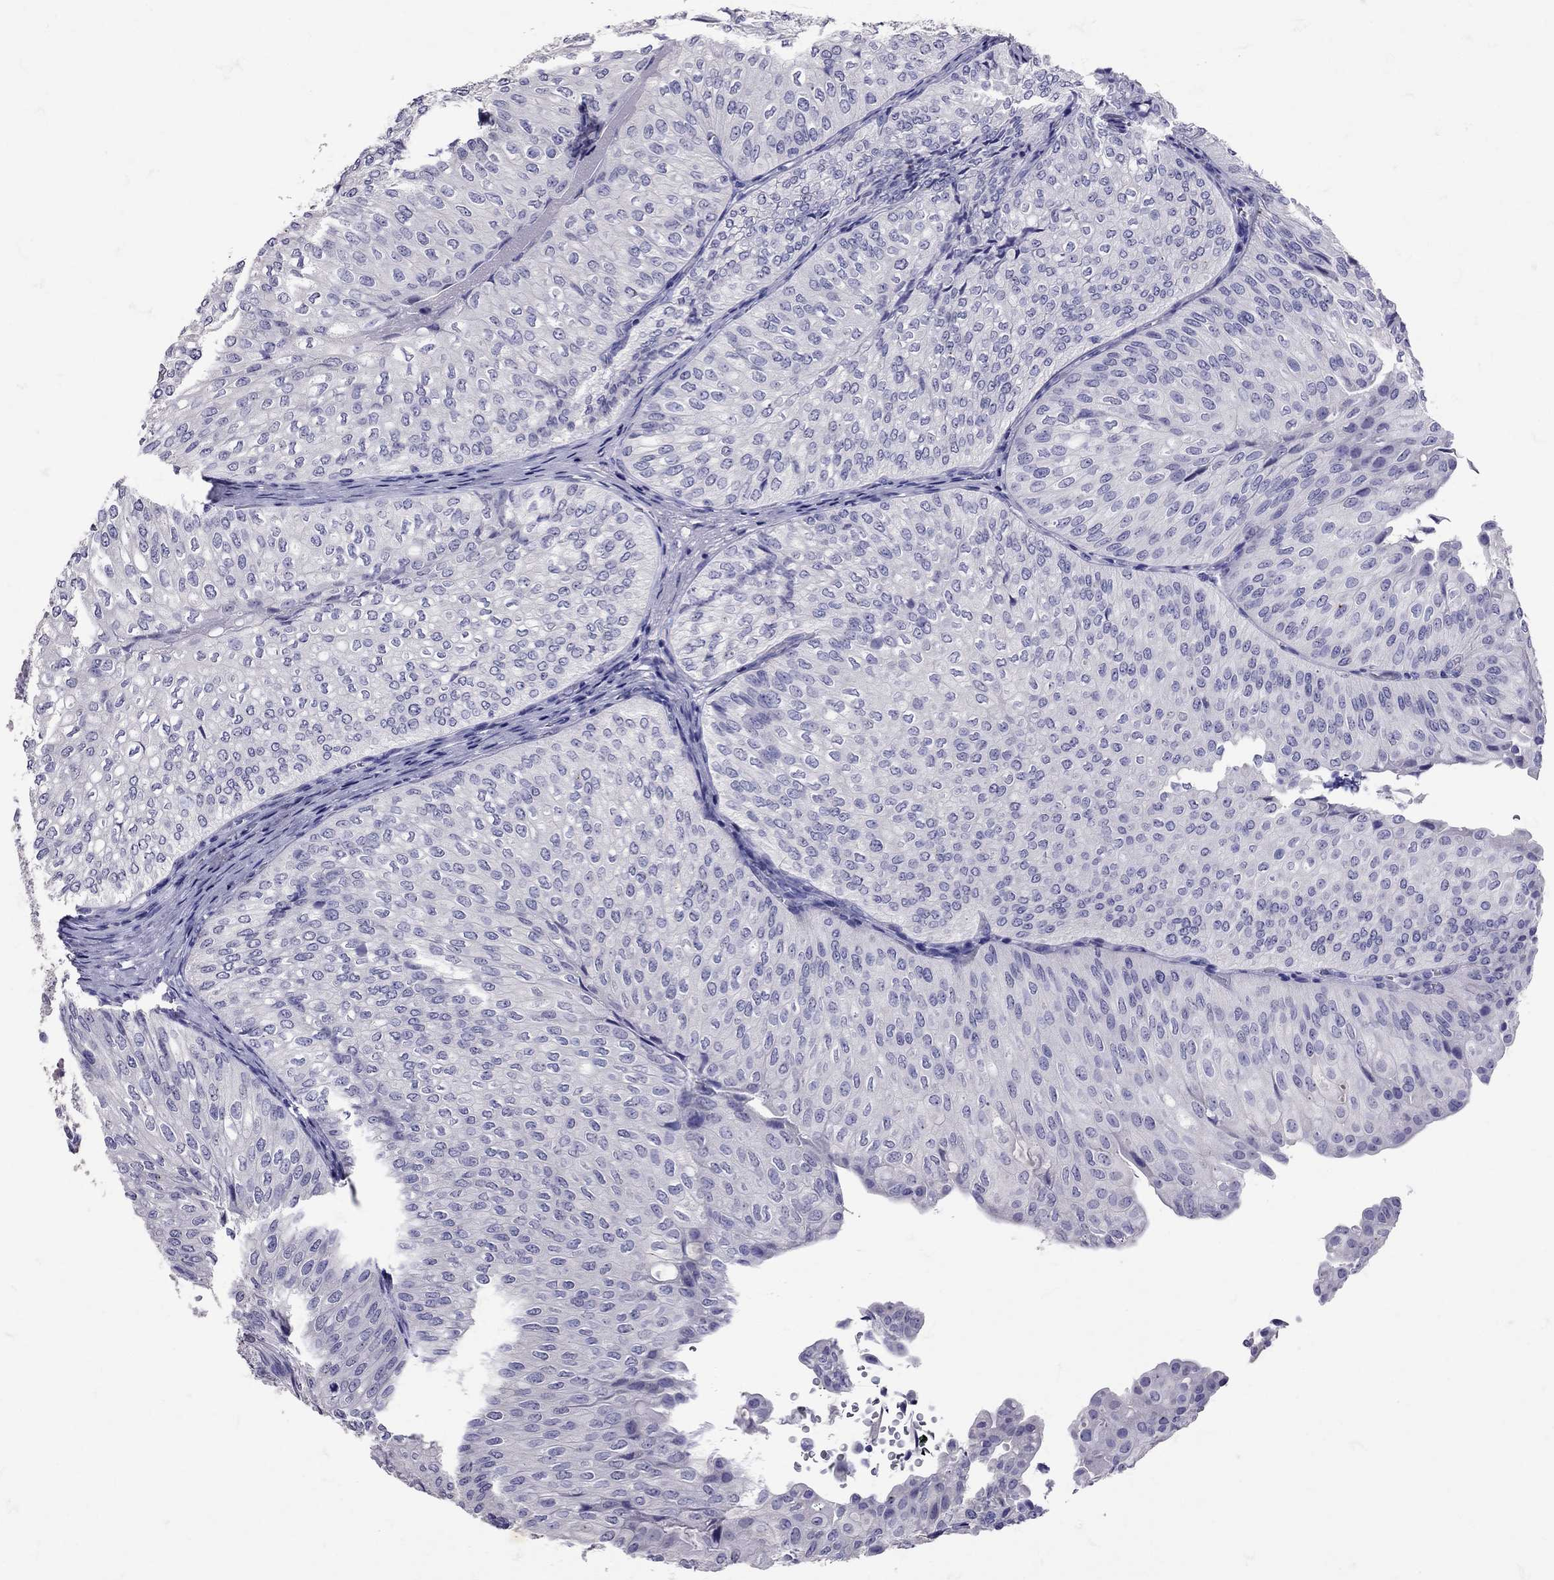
{"staining": {"intensity": "negative", "quantity": "none", "location": "none"}, "tissue": "urothelial cancer", "cell_type": "Tumor cells", "image_type": "cancer", "snomed": [{"axis": "morphology", "description": "Urothelial carcinoma, NOS"}, {"axis": "topography", "description": "Urinary bladder"}], "caption": "IHC of human transitional cell carcinoma demonstrates no positivity in tumor cells.", "gene": "AVP", "patient": {"sex": "male", "age": 62}}